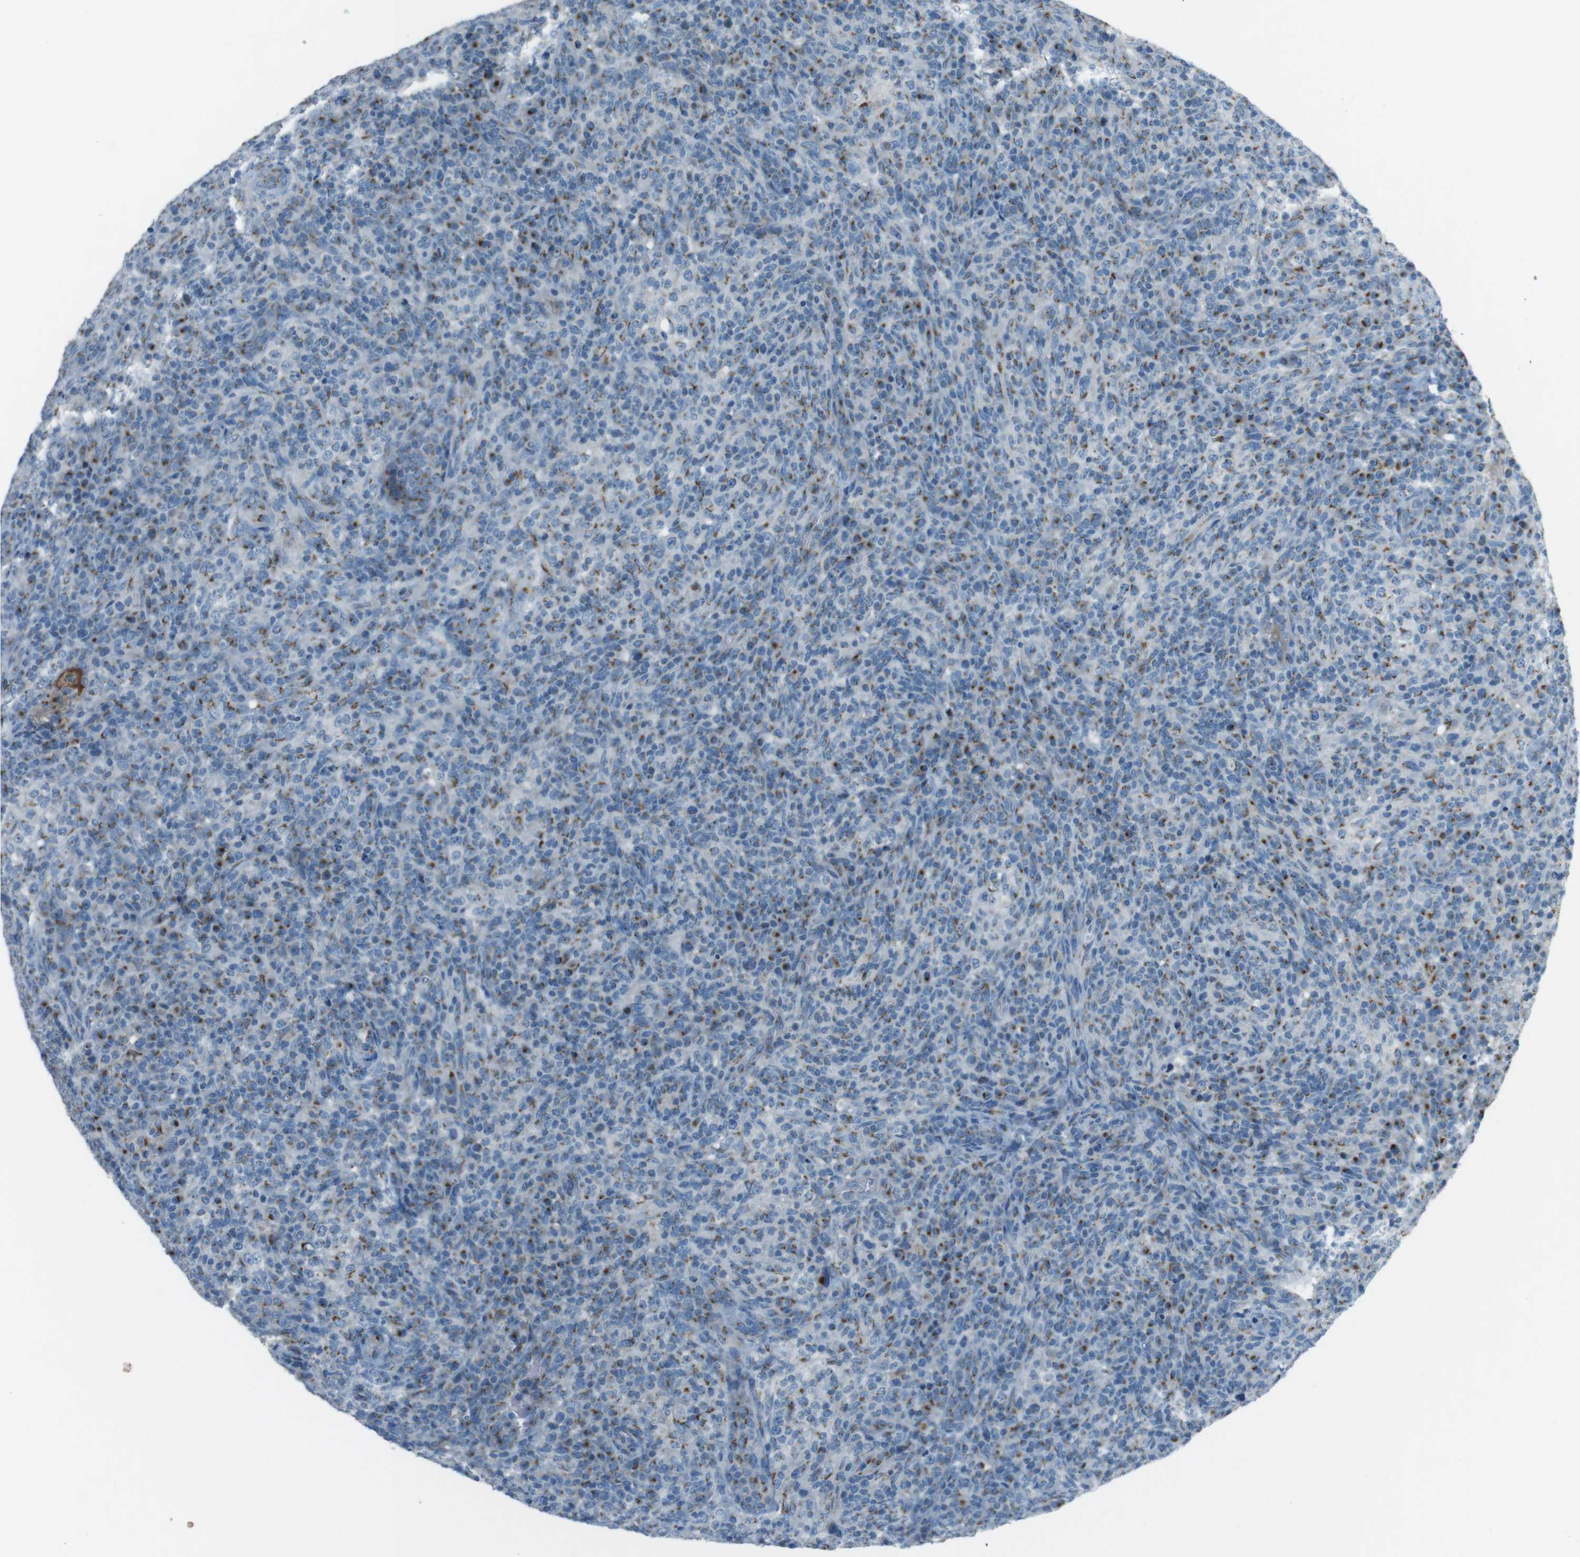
{"staining": {"intensity": "moderate", "quantity": "25%-75%", "location": "cytoplasmic/membranous"}, "tissue": "lymphoma", "cell_type": "Tumor cells", "image_type": "cancer", "snomed": [{"axis": "morphology", "description": "Malignant lymphoma, non-Hodgkin's type, High grade"}, {"axis": "topography", "description": "Lymph node"}], "caption": "The photomicrograph shows staining of lymphoma, revealing moderate cytoplasmic/membranous protein expression (brown color) within tumor cells.", "gene": "TXNDC15", "patient": {"sex": "female", "age": 76}}